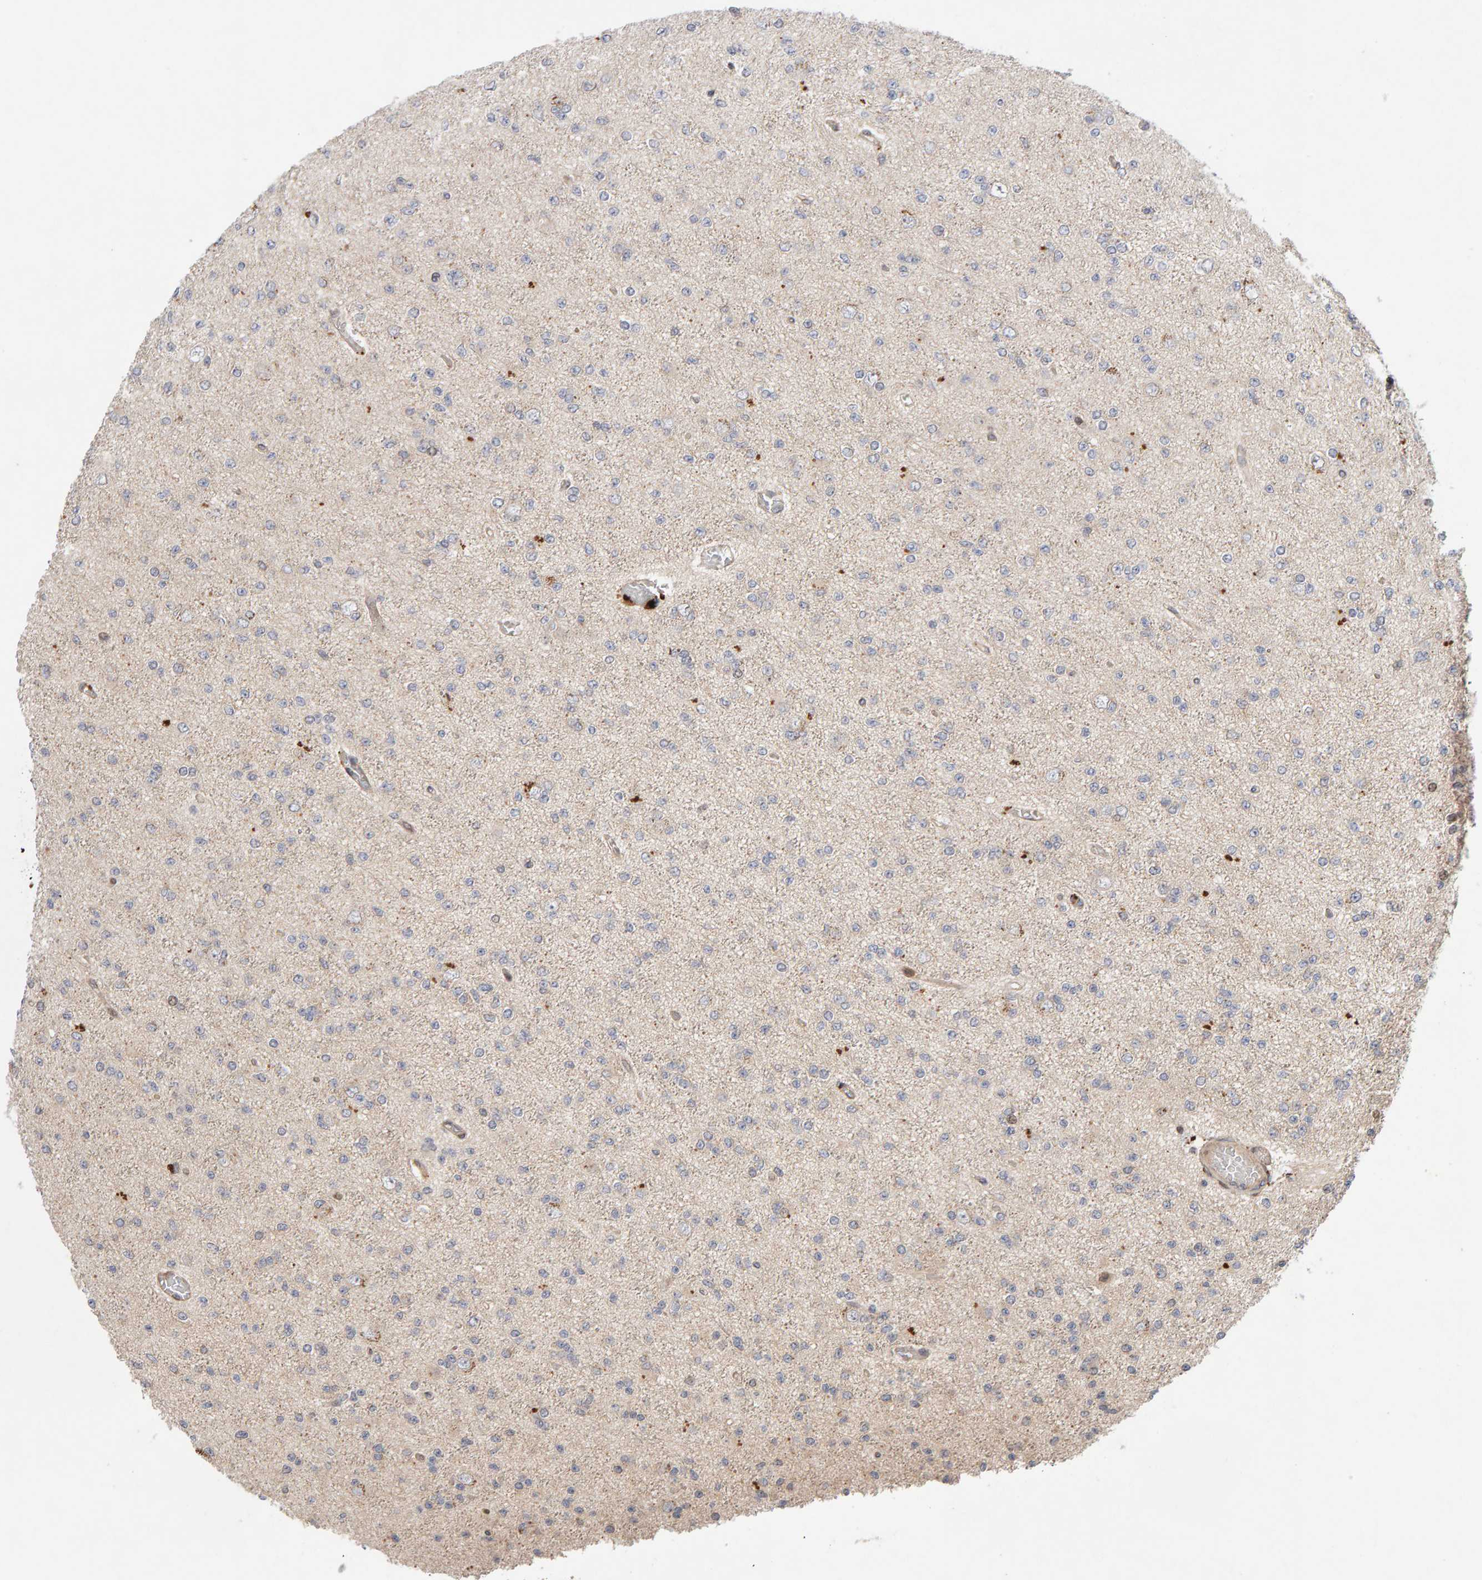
{"staining": {"intensity": "negative", "quantity": "none", "location": "none"}, "tissue": "glioma", "cell_type": "Tumor cells", "image_type": "cancer", "snomed": [{"axis": "morphology", "description": "Glioma, malignant, Low grade"}, {"axis": "topography", "description": "Brain"}], "caption": "Malignant glioma (low-grade) was stained to show a protein in brown. There is no significant positivity in tumor cells.", "gene": "LZTS1", "patient": {"sex": "female", "age": 22}}